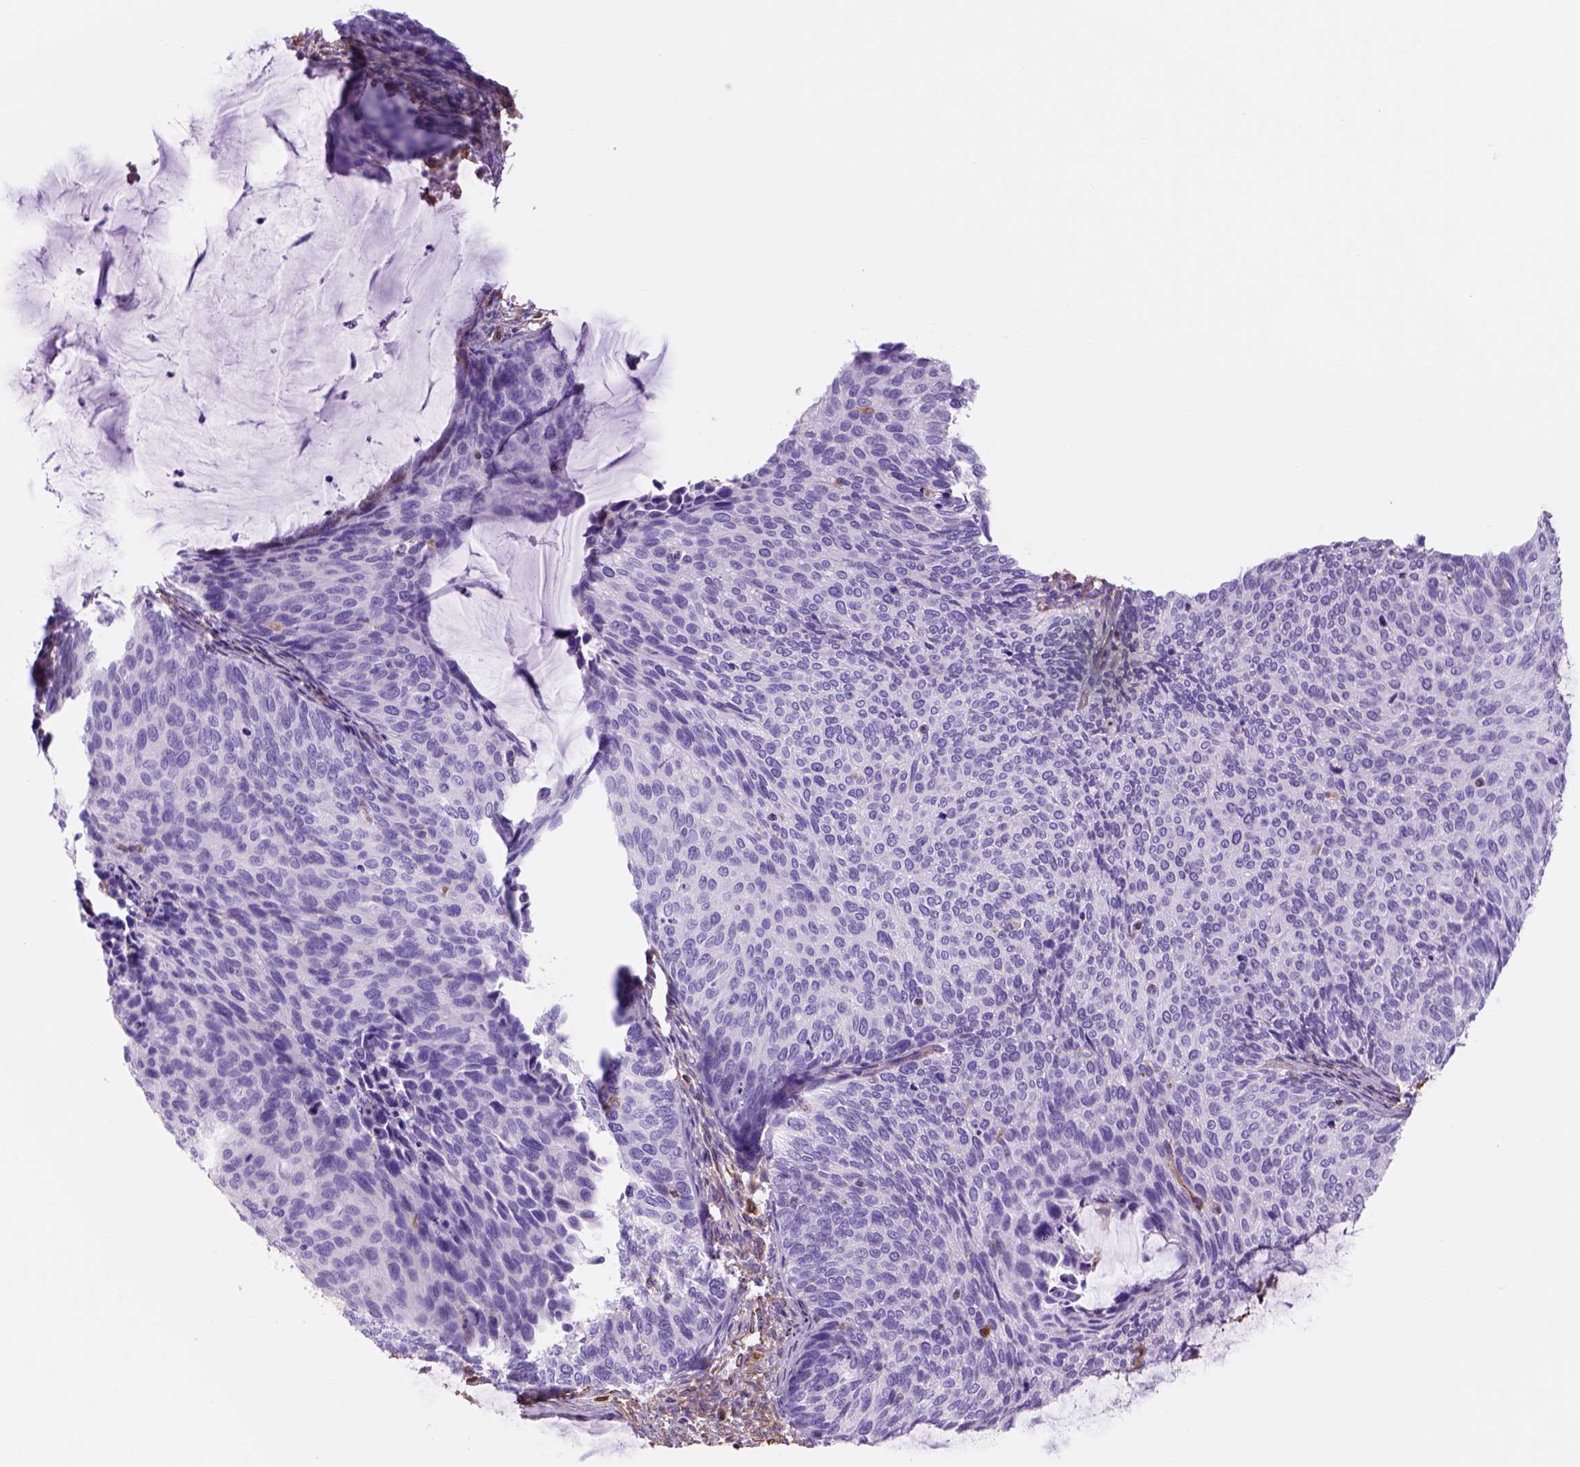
{"staining": {"intensity": "negative", "quantity": "none", "location": "none"}, "tissue": "cervical cancer", "cell_type": "Tumor cells", "image_type": "cancer", "snomed": [{"axis": "morphology", "description": "Squamous cell carcinoma, NOS"}, {"axis": "topography", "description": "Cervix"}], "caption": "Immunohistochemical staining of cervical squamous cell carcinoma exhibits no significant expression in tumor cells.", "gene": "ZZZ3", "patient": {"sex": "female", "age": 36}}